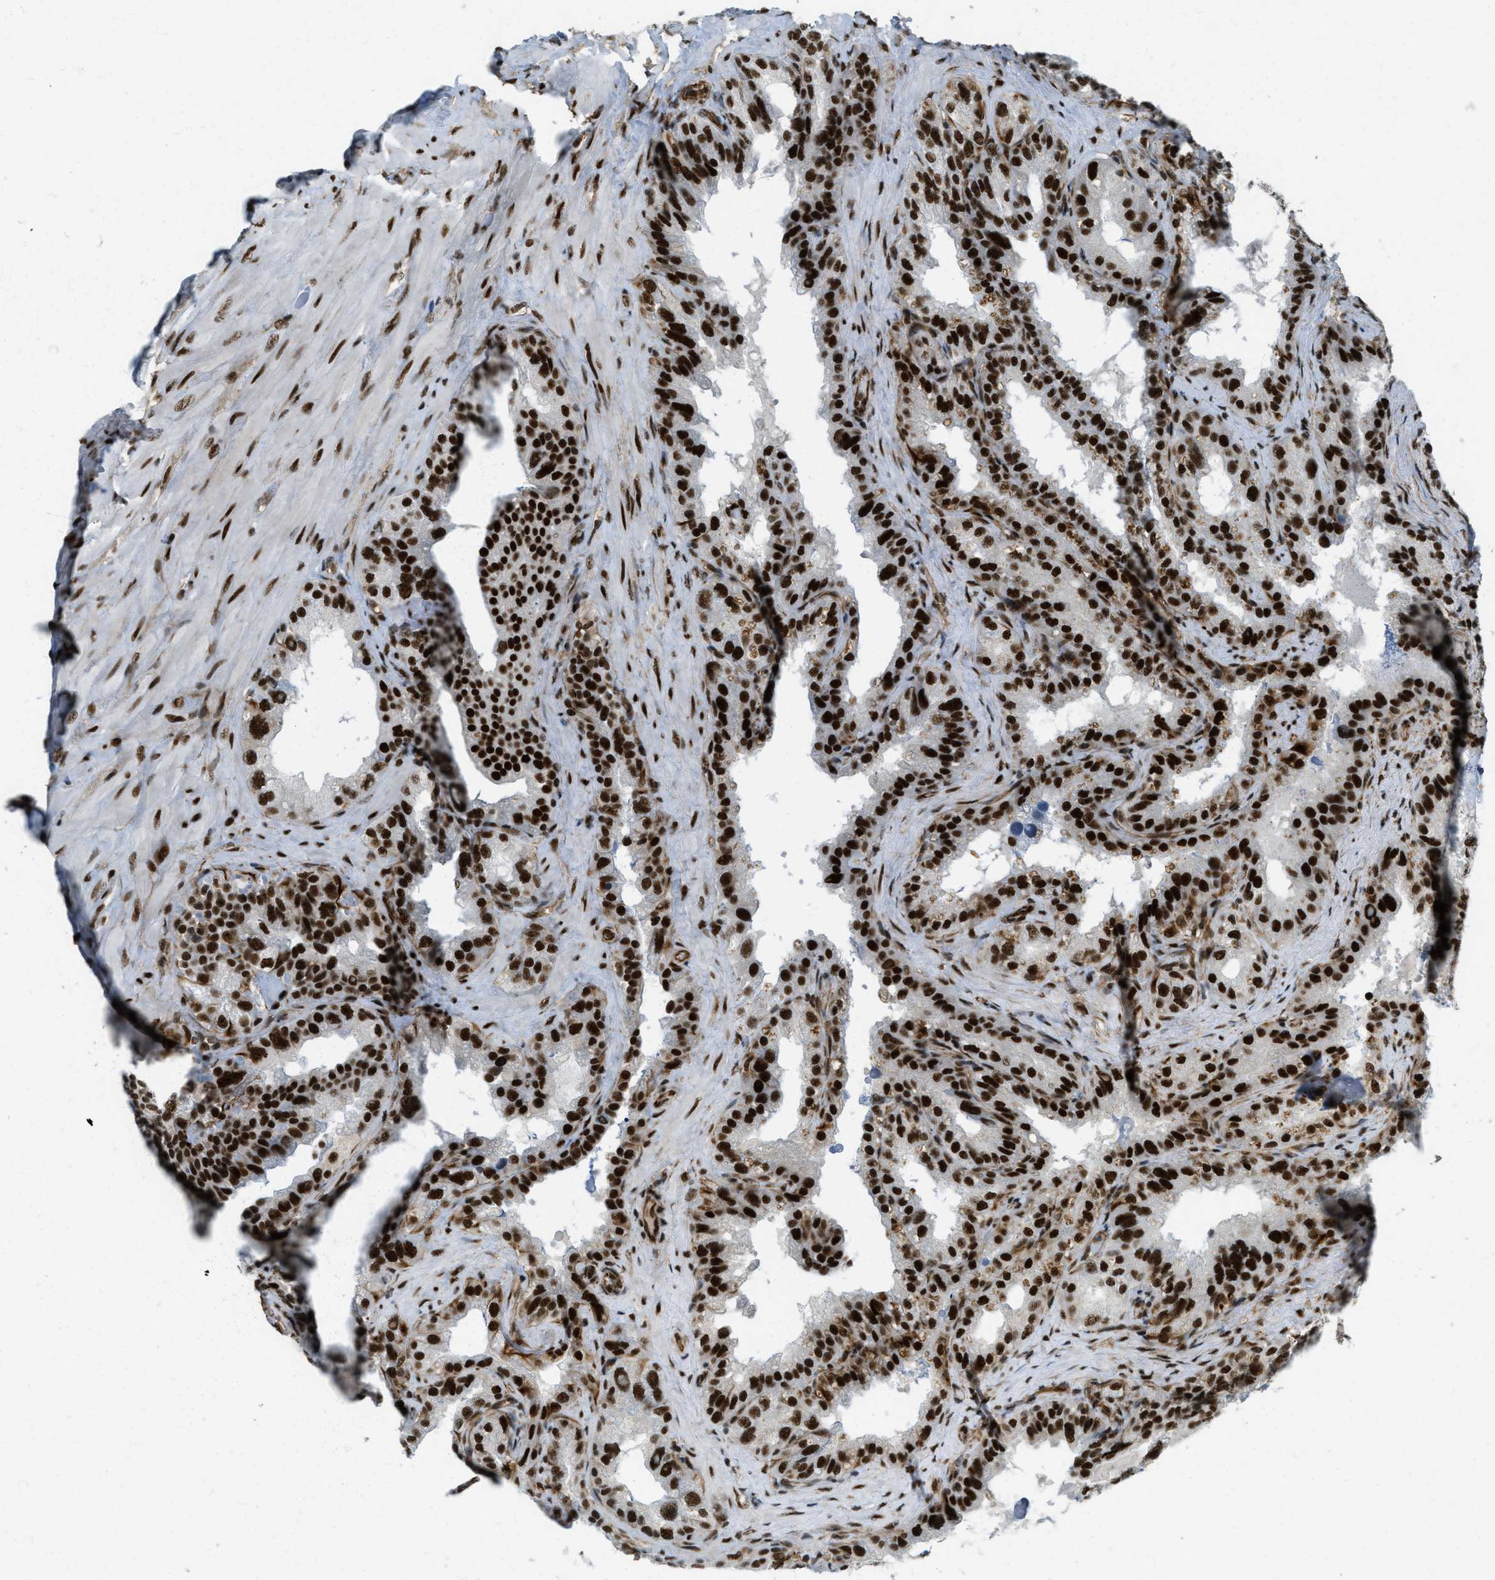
{"staining": {"intensity": "strong", "quantity": ">75%", "location": "nuclear"}, "tissue": "seminal vesicle", "cell_type": "Glandular cells", "image_type": "normal", "snomed": [{"axis": "morphology", "description": "Normal tissue, NOS"}, {"axis": "topography", "description": "Seminal veicle"}], "caption": "Strong nuclear positivity for a protein is present in about >75% of glandular cells of normal seminal vesicle using immunohistochemistry.", "gene": "ZFR", "patient": {"sex": "male", "age": 68}}